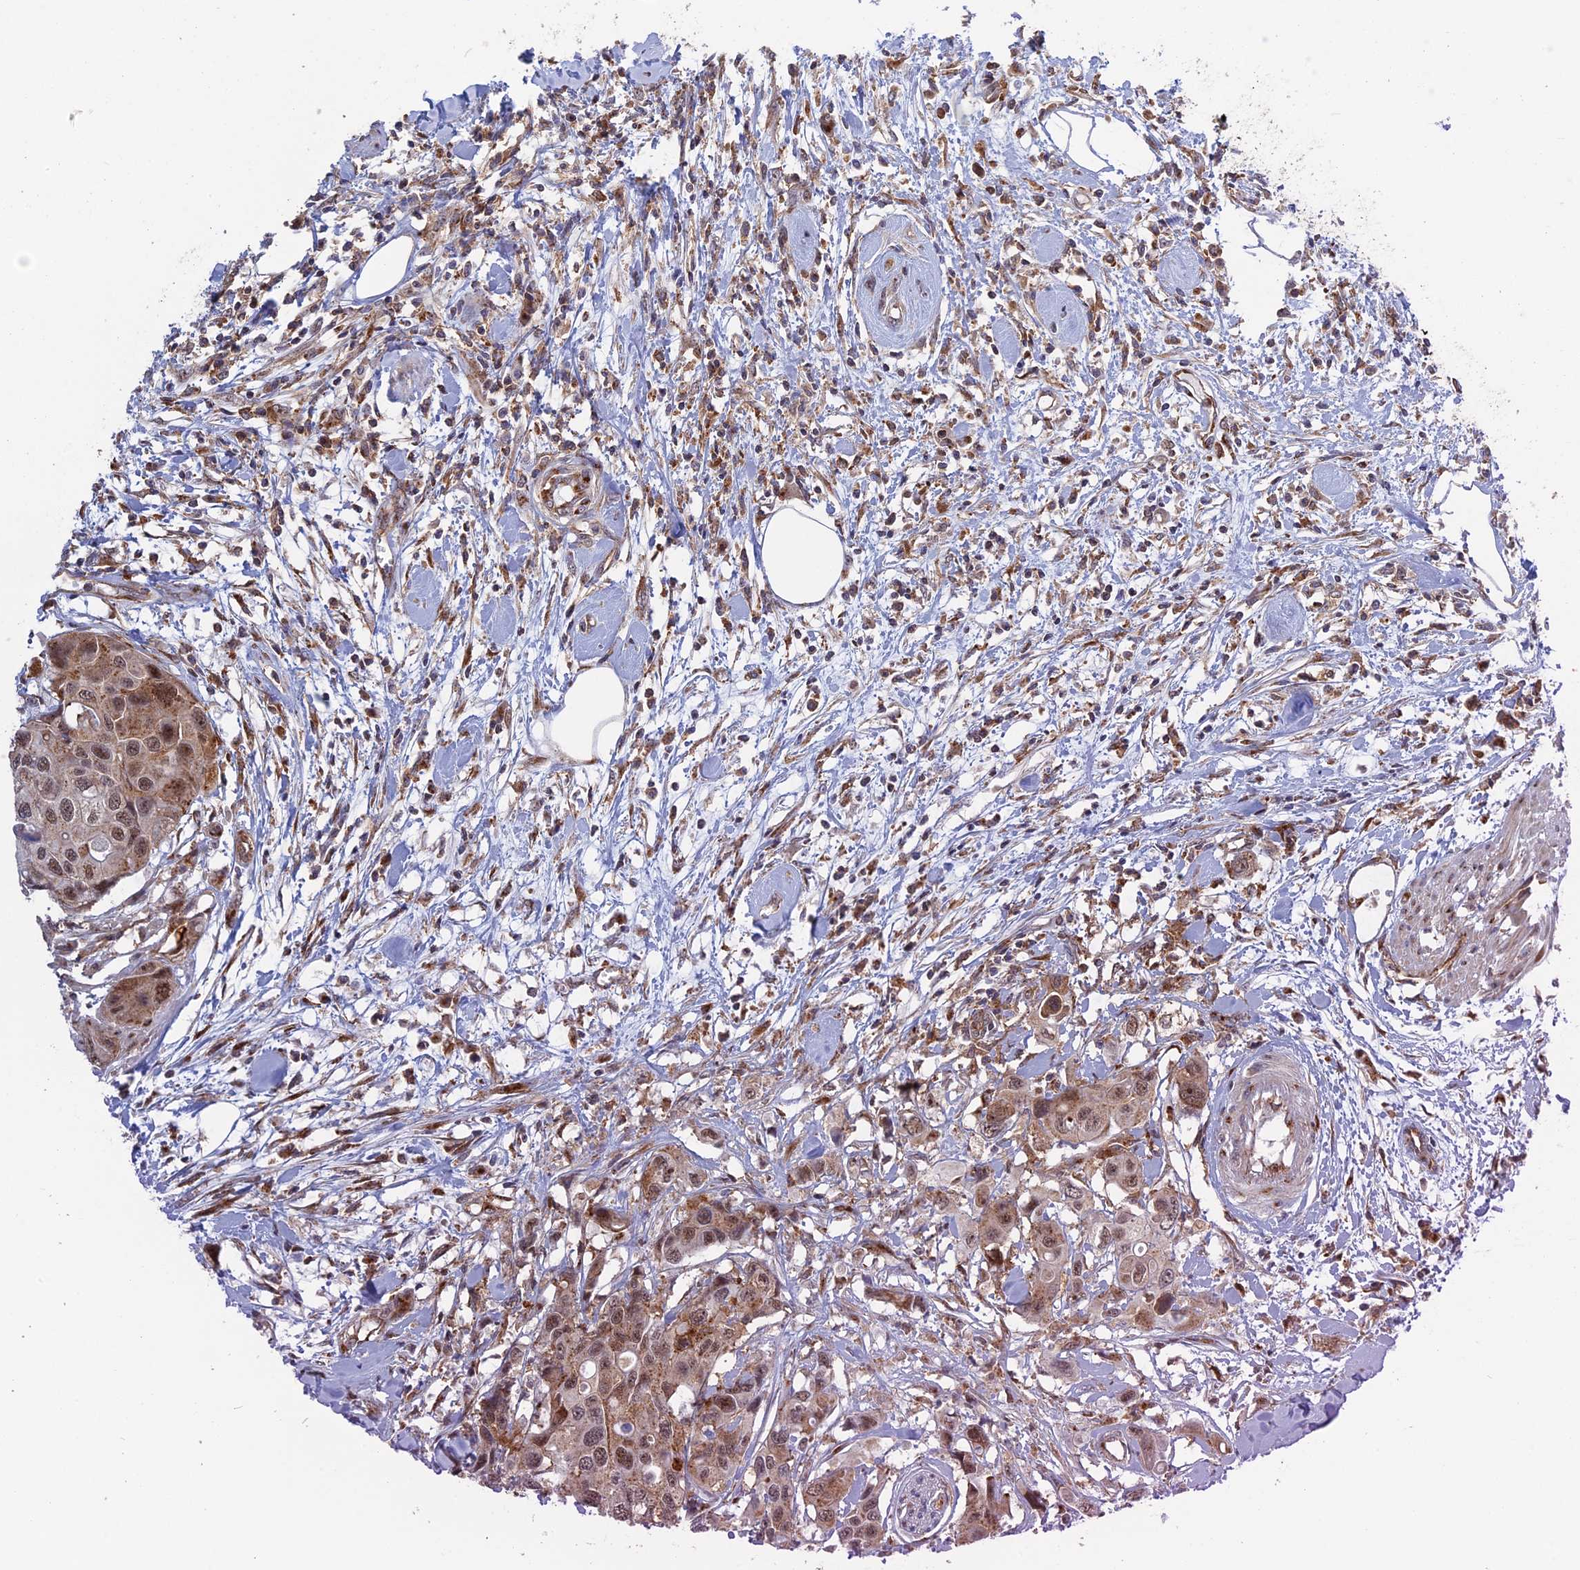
{"staining": {"intensity": "moderate", "quantity": ">75%", "location": "cytoplasmic/membranous,nuclear"}, "tissue": "colorectal cancer", "cell_type": "Tumor cells", "image_type": "cancer", "snomed": [{"axis": "morphology", "description": "Adenocarcinoma, NOS"}, {"axis": "topography", "description": "Colon"}], "caption": "Protein expression analysis of adenocarcinoma (colorectal) displays moderate cytoplasmic/membranous and nuclear expression in about >75% of tumor cells. The staining was performed using DAB to visualize the protein expression in brown, while the nuclei were stained in blue with hematoxylin (Magnification: 20x).", "gene": "CLINT1", "patient": {"sex": "male", "age": 77}}